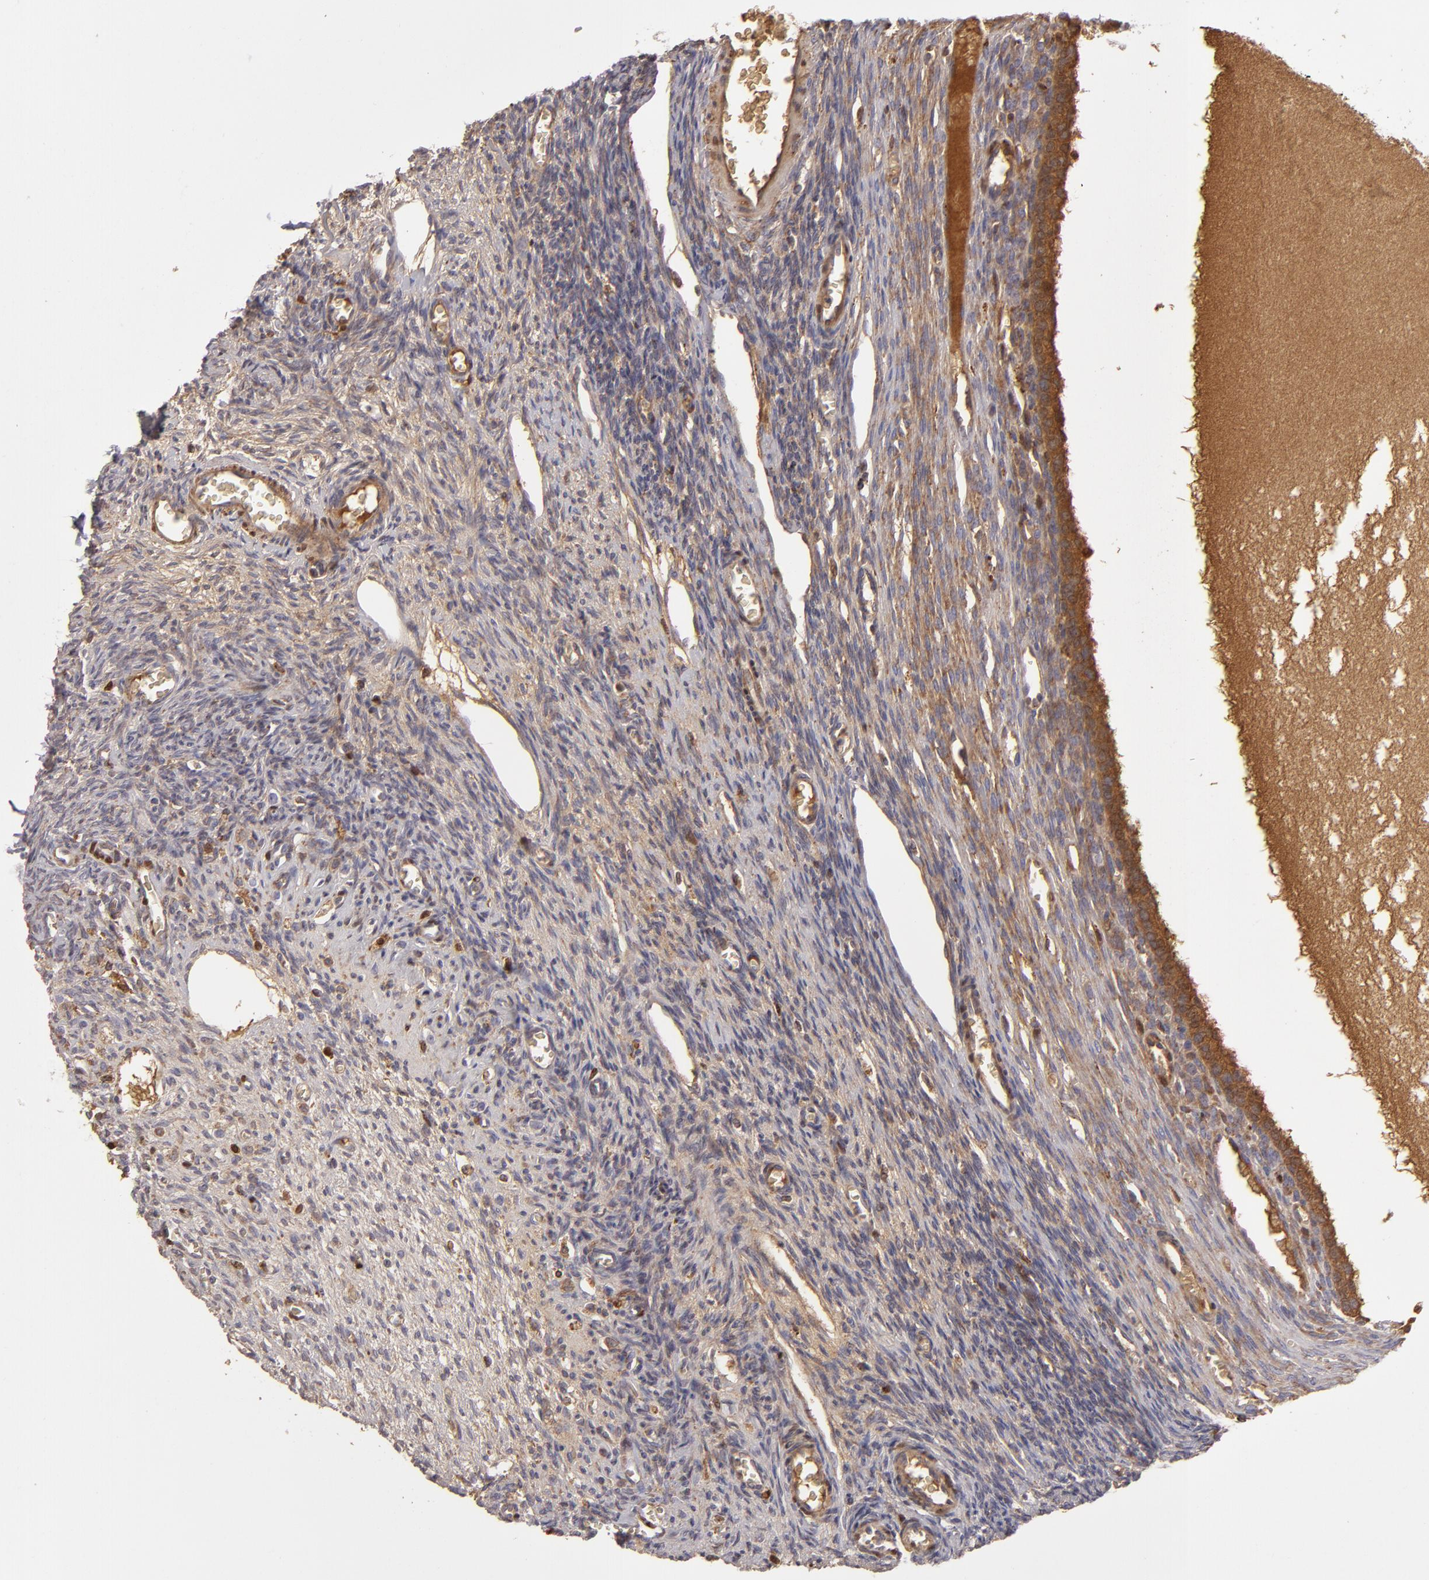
{"staining": {"intensity": "strong", "quantity": ">75%", "location": "cytoplasmic/membranous"}, "tissue": "ovary", "cell_type": "Follicle cells", "image_type": "normal", "snomed": [{"axis": "morphology", "description": "Normal tissue, NOS"}, {"axis": "topography", "description": "Ovary"}], "caption": "This micrograph displays immunohistochemistry staining of benign human ovary, with high strong cytoplasmic/membranous expression in approximately >75% of follicle cells.", "gene": "CFB", "patient": {"sex": "female", "age": 27}}